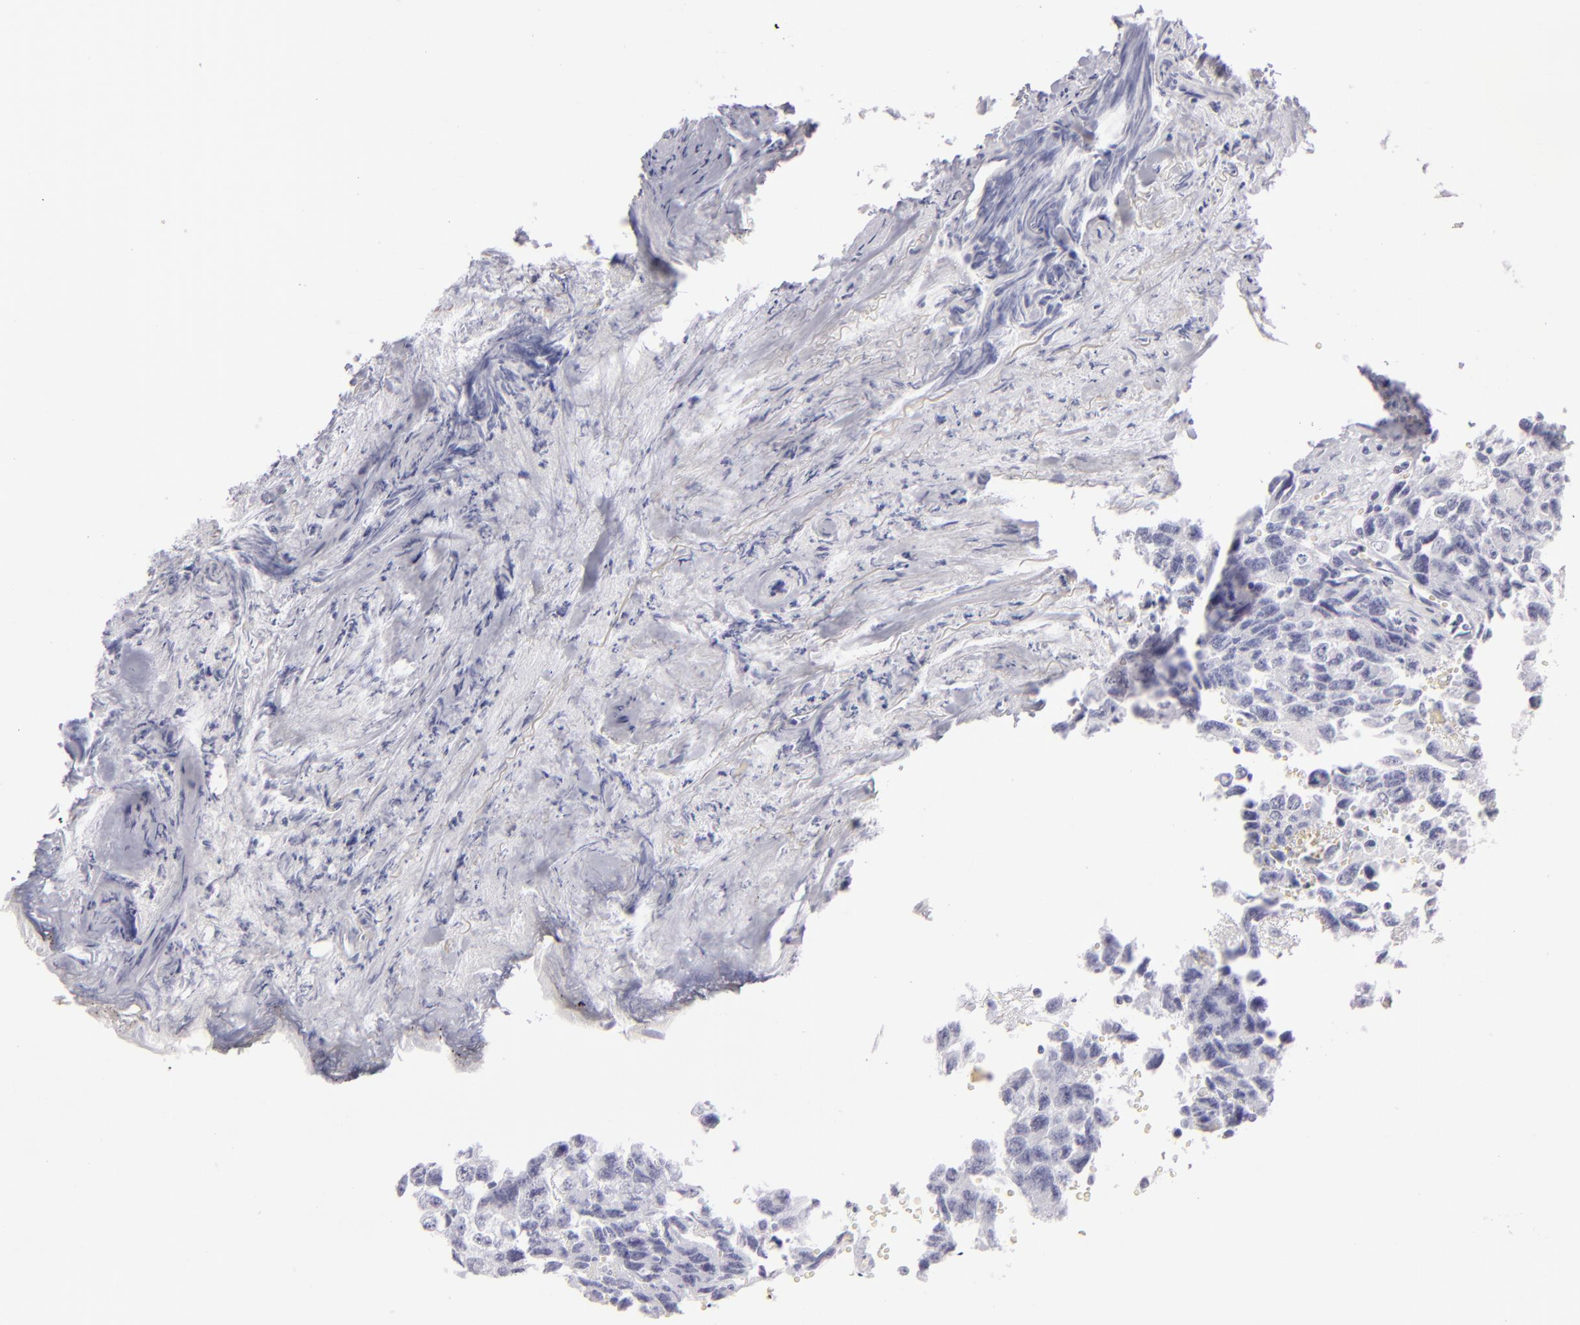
{"staining": {"intensity": "negative", "quantity": "none", "location": "none"}, "tissue": "testis cancer", "cell_type": "Tumor cells", "image_type": "cancer", "snomed": [{"axis": "morphology", "description": "Carcinoma, Embryonal, NOS"}, {"axis": "topography", "description": "Testis"}], "caption": "This photomicrograph is of testis cancer (embryonal carcinoma) stained with IHC to label a protein in brown with the nuclei are counter-stained blue. There is no staining in tumor cells.", "gene": "CDX2", "patient": {"sex": "male", "age": 31}}